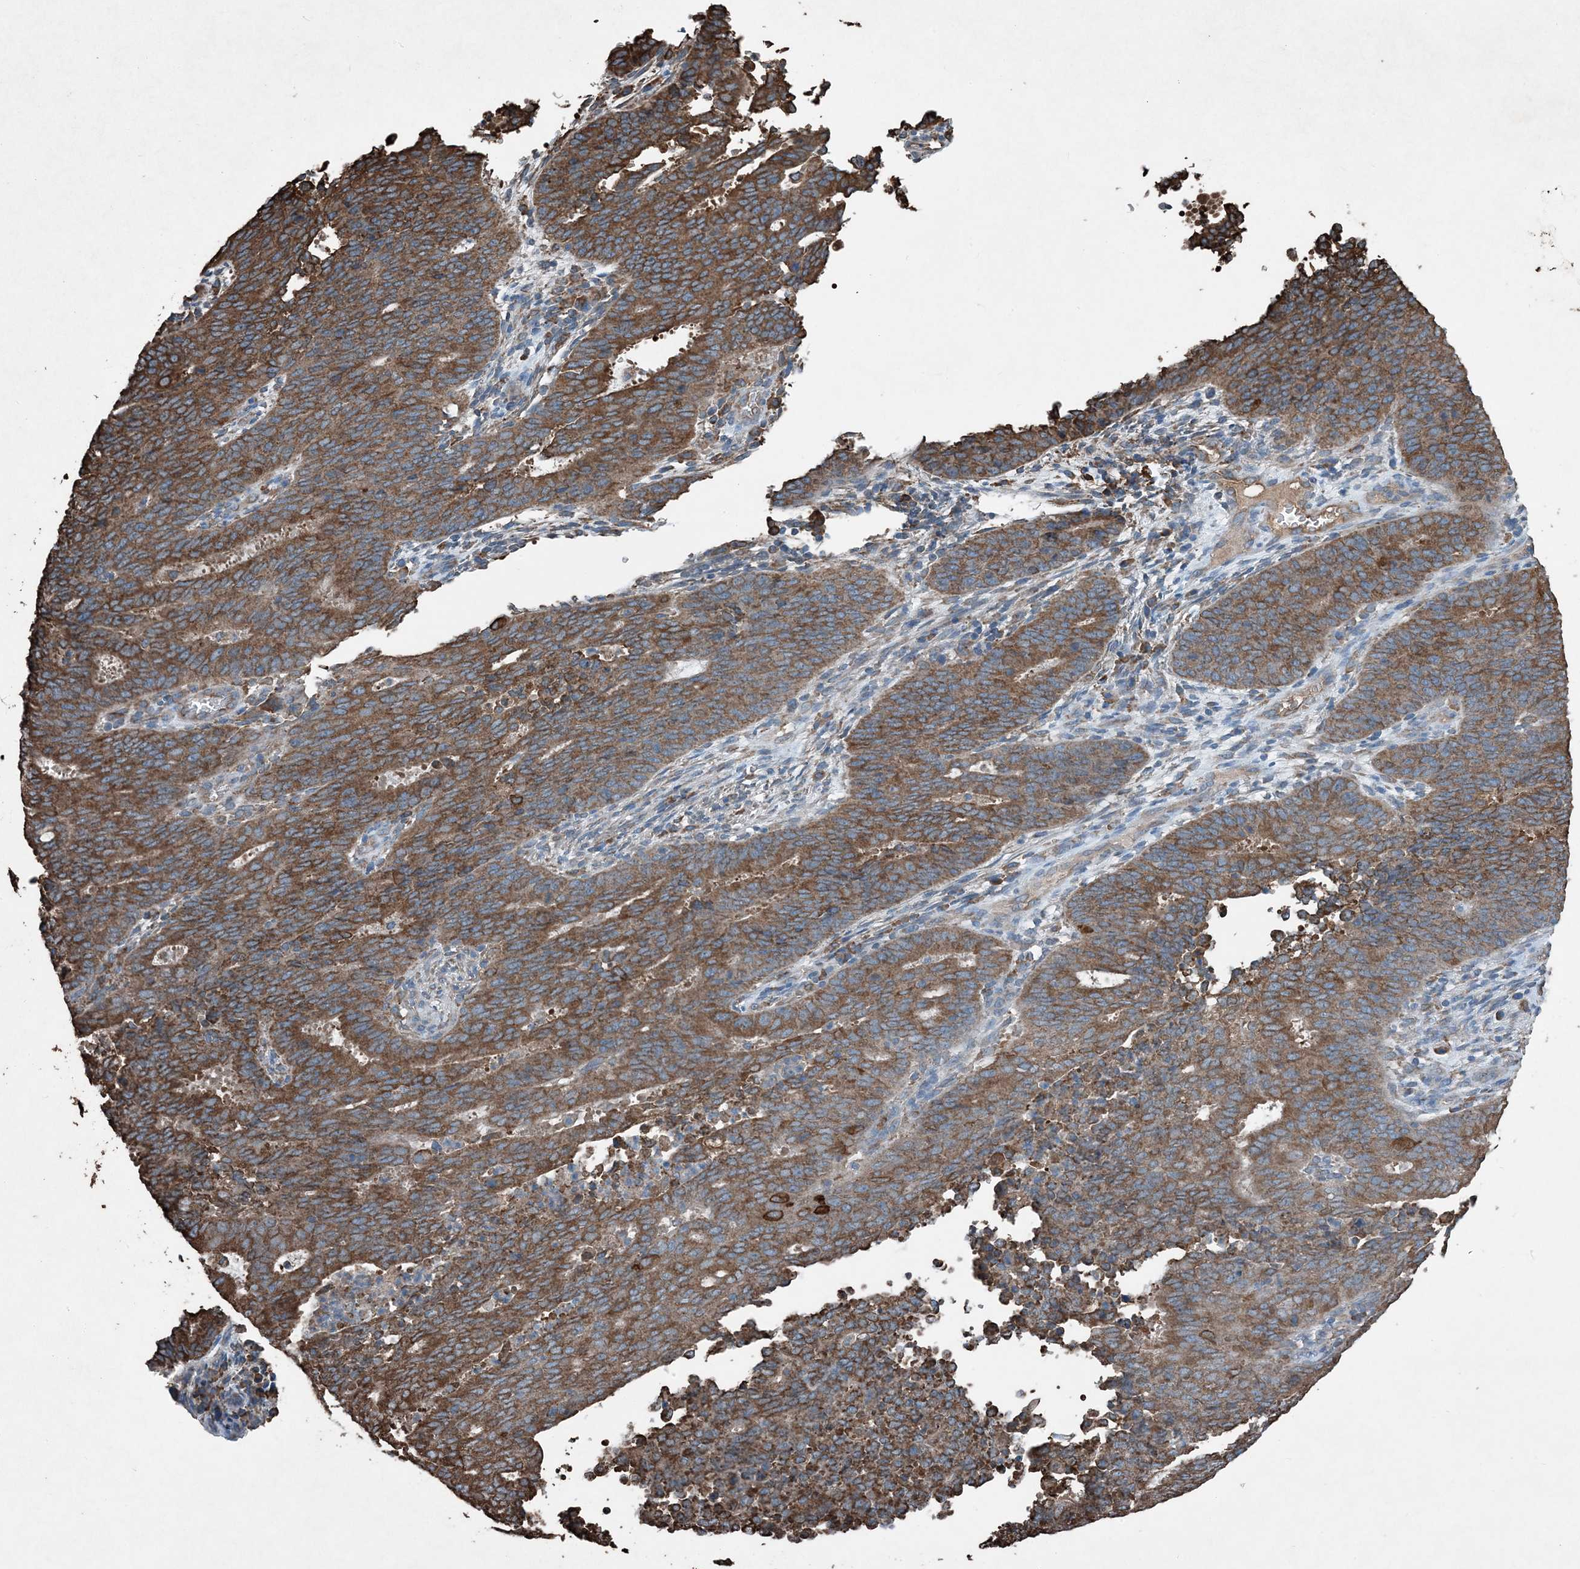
{"staining": {"intensity": "strong", "quantity": ">75%", "location": "cytoplasmic/membranous"}, "tissue": "cervical cancer", "cell_type": "Tumor cells", "image_type": "cancer", "snomed": [{"axis": "morphology", "description": "Adenocarcinoma, NOS"}, {"axis": "topography", "description": "Cervix"}], "caption": "Tumor cells display strong cytoplasmic/membranous expression in about >75% of cells in cervical cancer (adenocarcinoma).", "gene": "PDIA6", "patient": {"sex": "female", "age": 44}}